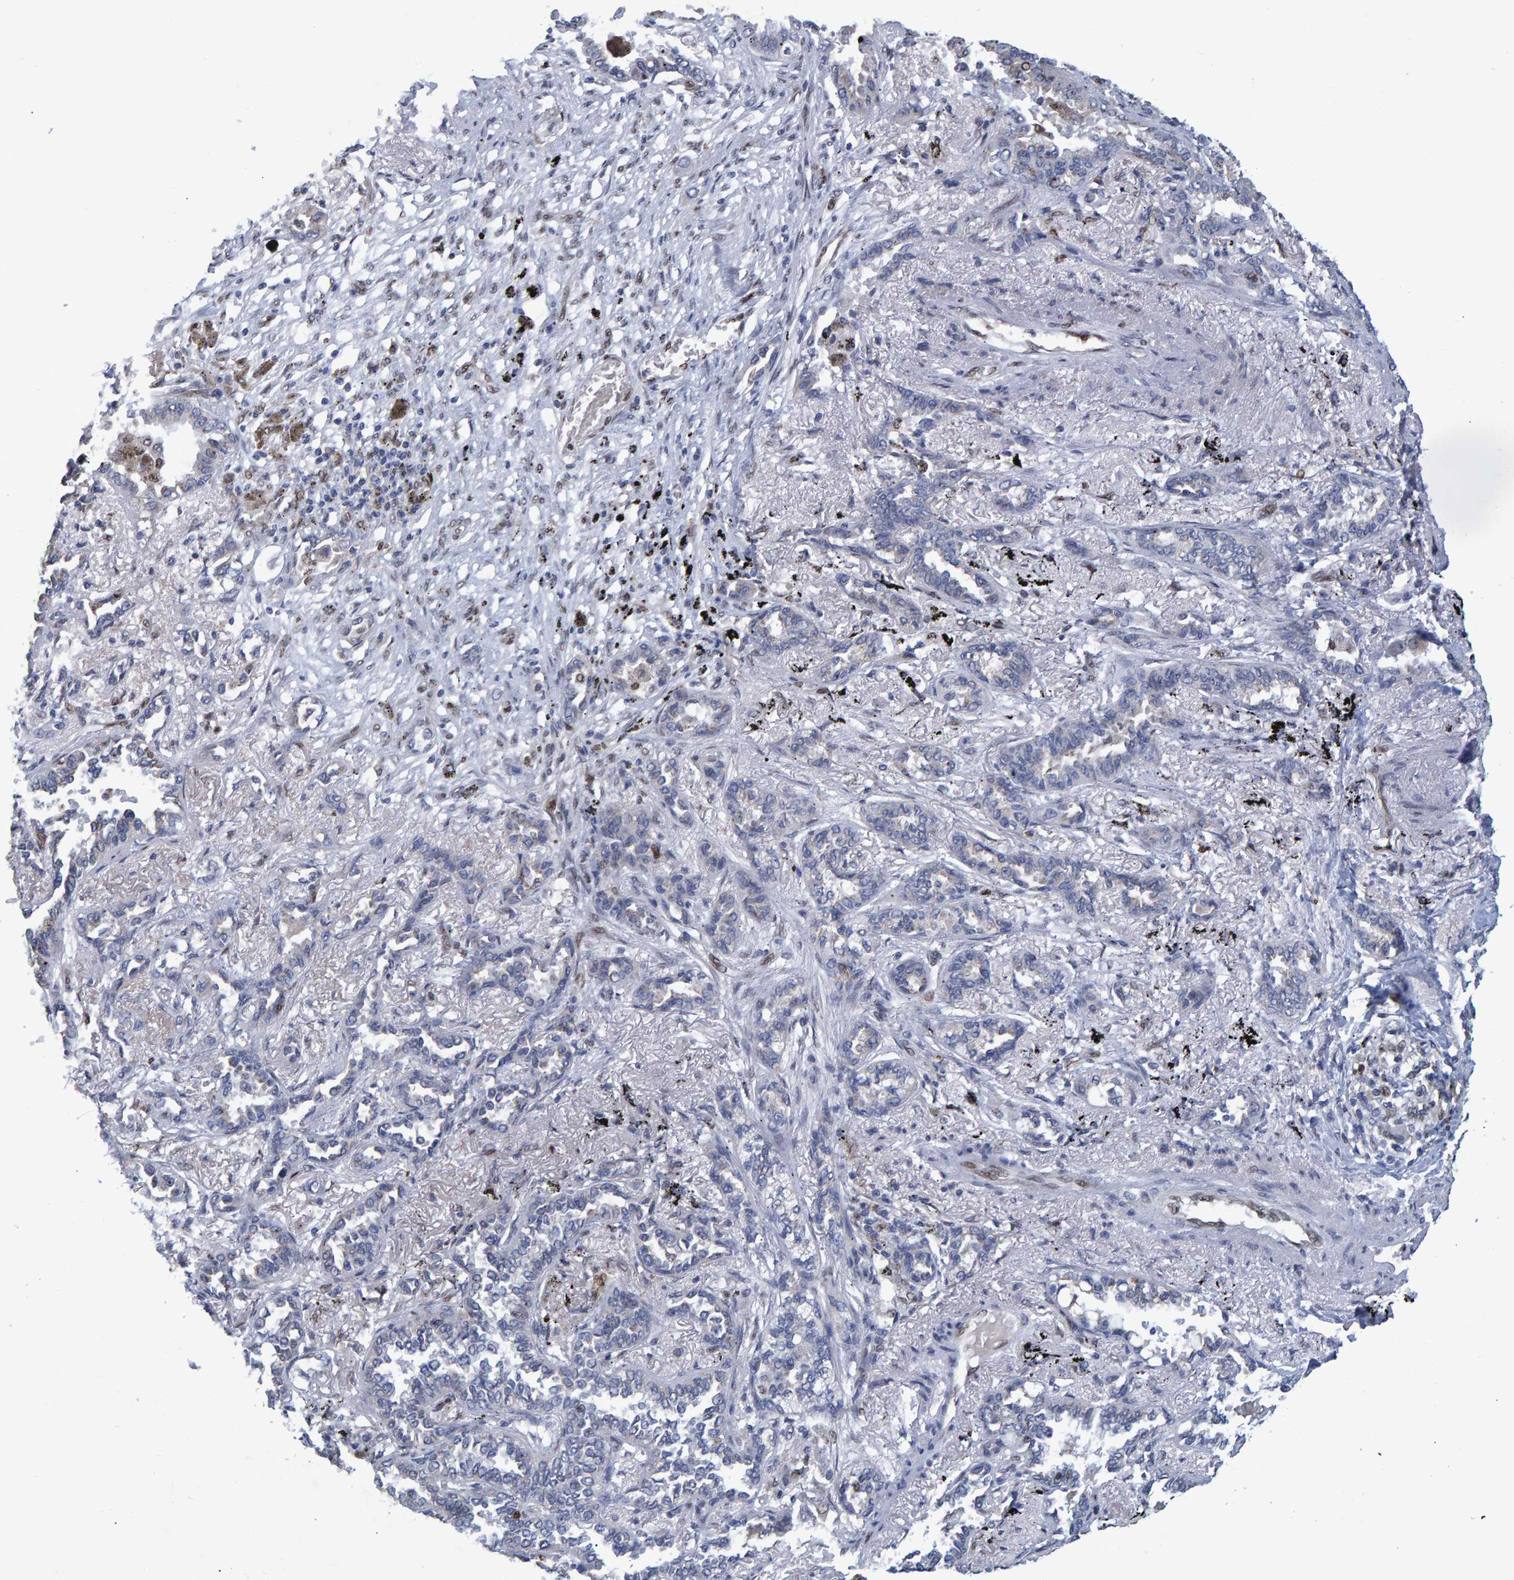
{"staining": {"intensity": "negative", "quantity": "none", "location": "none"}, "tissue": "lung cancer", "cell_type": "Tumor cells", "image_type": "cancer", "snomed": [{"axis": "morphology", "description": "Adenocarcinoma, NOS"}, {"axis": "topography", "description": "Lung"}], "caption": "A high-resolution histopathology image shows immunohistochemistry (IHC) staining of adenocarcinoma (lung), which shows no significant expression in tumor cells.", "gene": "QKI", "patient": {"sex": "male", "age": 59}}